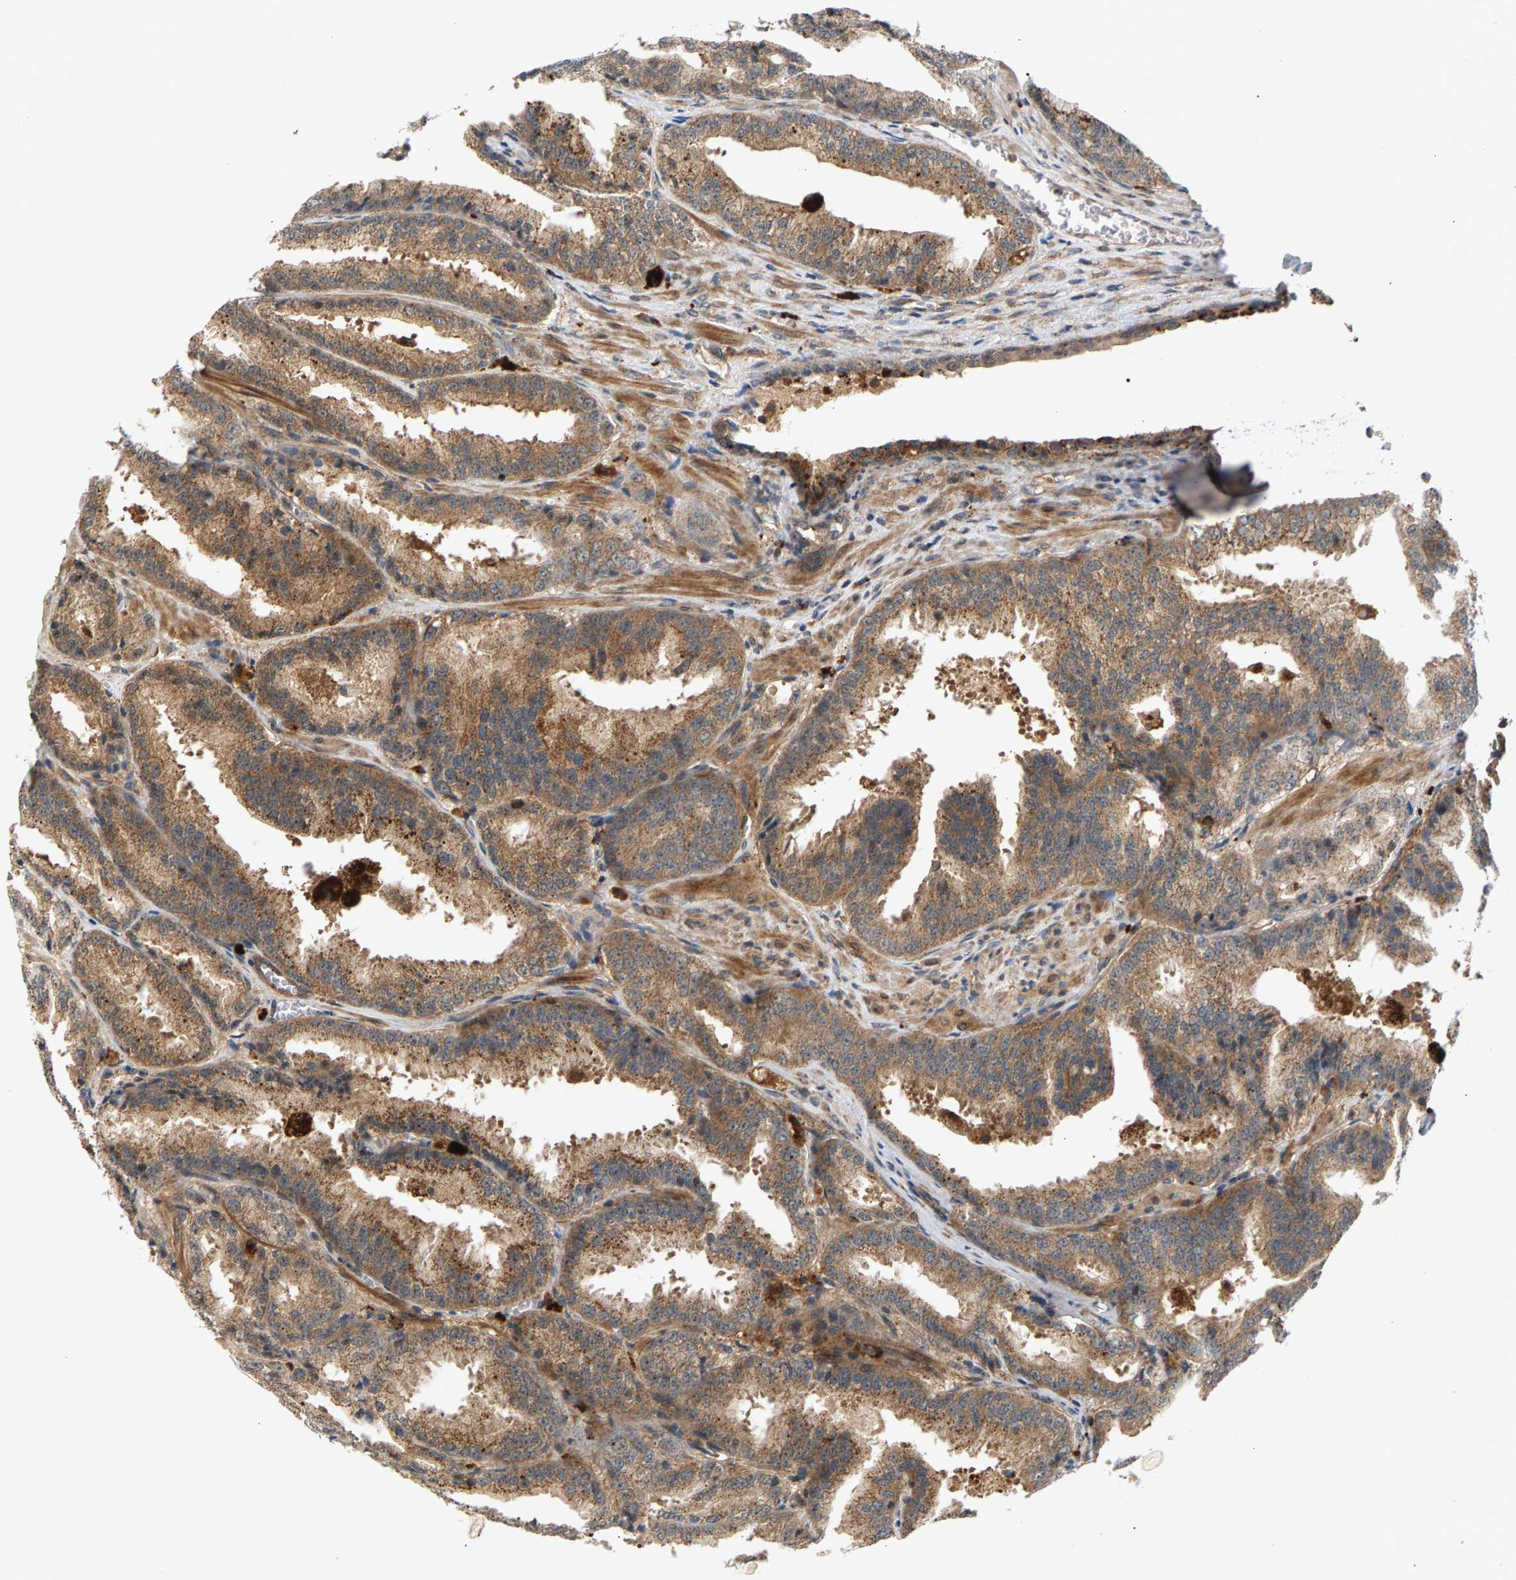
{"staining": {"intensity": "moderate", "quantity": ">75%", "location": "cytoplasmic/membranous"}, "tissue": "prostate cancer", "cell_type": "Tumor cells", "image_type": "cancer", "snomed": [{"axis": "morphology", "description": "Adenocarcinoma, High grade"}, {"axis": "topography", "description": "Prostate"}], "caption": "High-power microscopy captured an IHC histopathology image of prostate cancer, revealing moderate cytoplasmic/membranous staining in approximately >75% of tumor cells. The staining was performed using DAB (3,3'-diaminobenzidine) to visualize the protein expression in brown, while the nuclei were stained in blue with hematoxylin (Magnification: 20x).", "gene": "MAP2K5", "patient": {"sex": "male", "age": 61}}